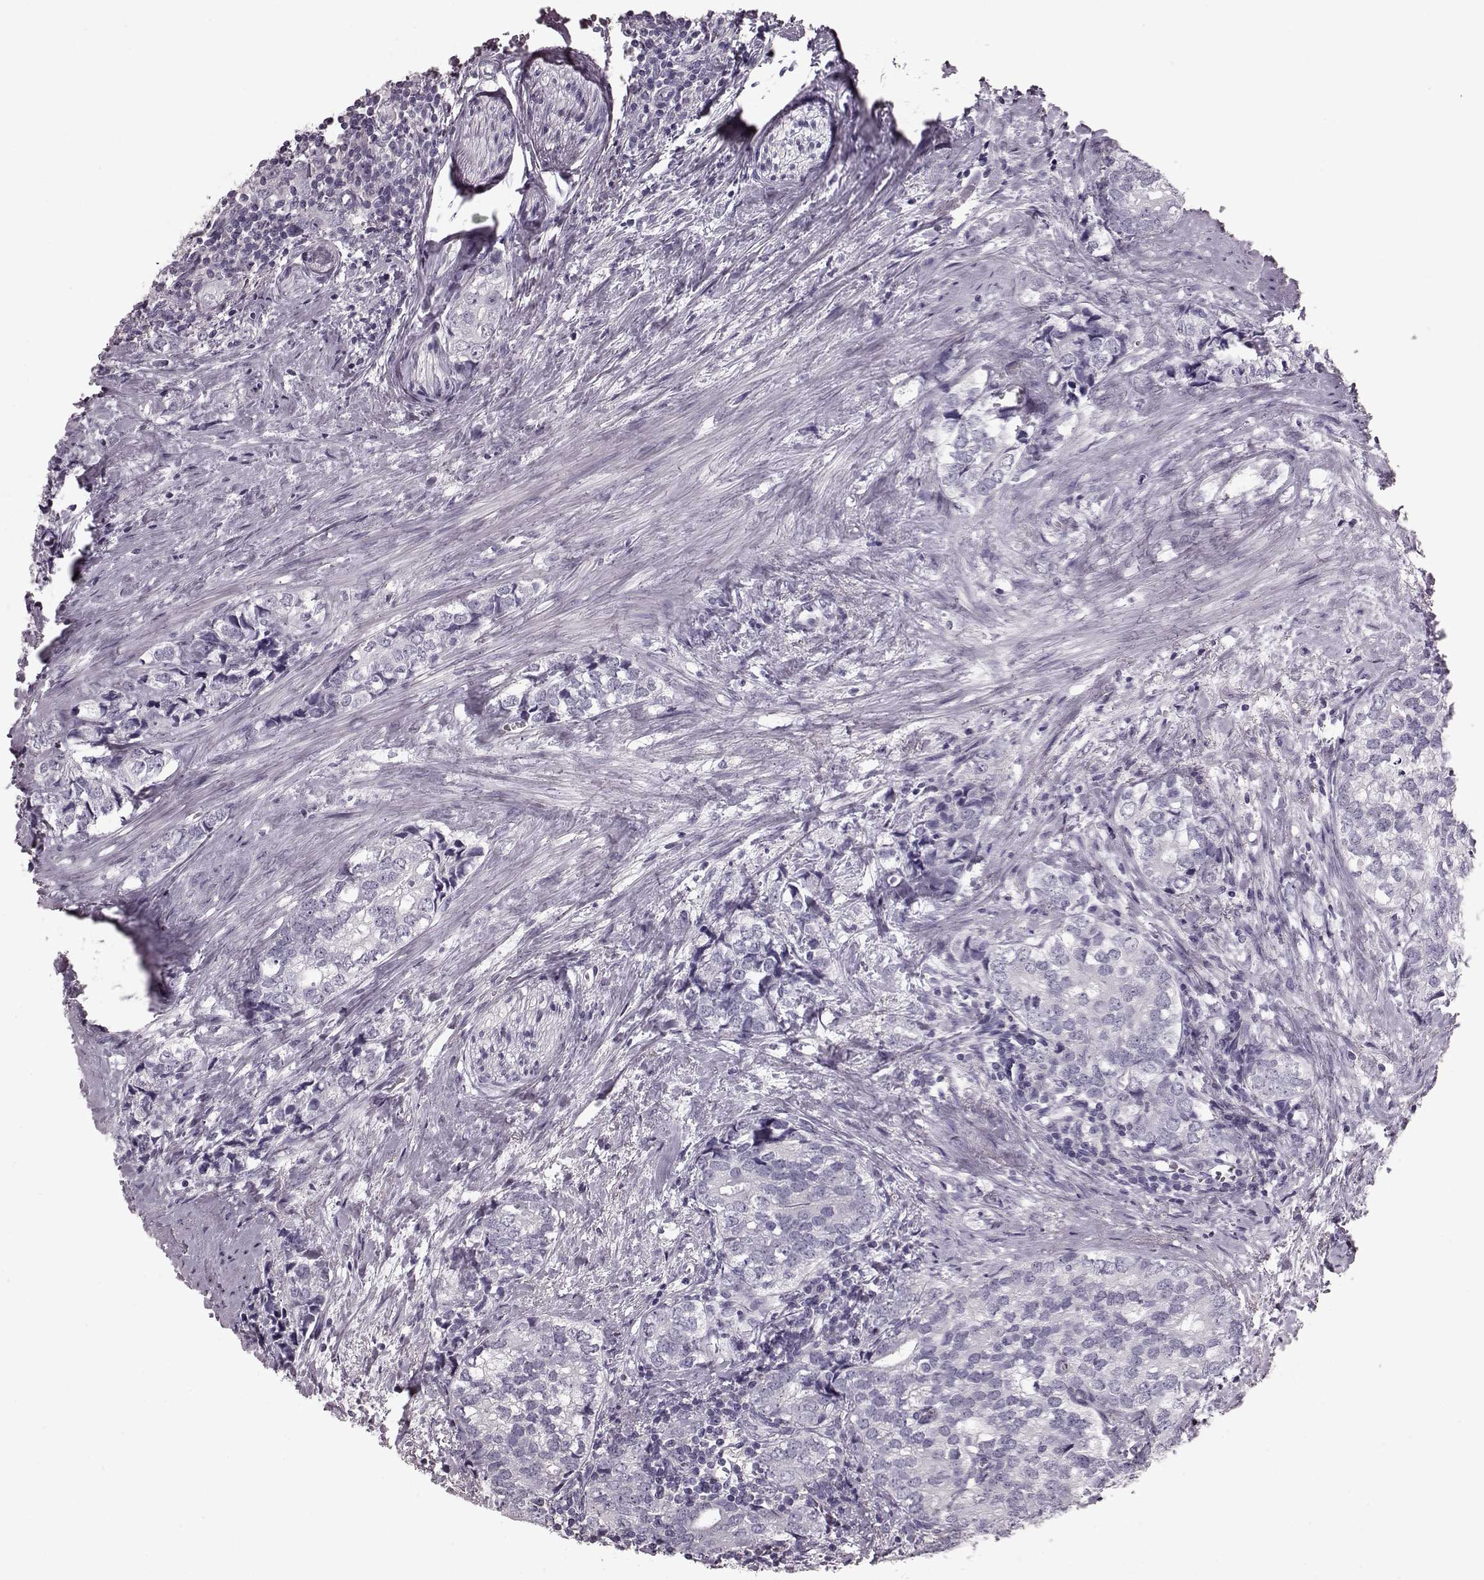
{"staining": {"intensity": "negative", "quantity": "none", "location": "none"}, "tissue": "prostate cancer", "cell_type": "Tumor cells", "image_type": "cancer", "snomed": [{"axis": "morphology", "description": "Adenocarcinoma, NOS"}, {"axis": "topography", "description": "Prostate and seminal vesicle, NOS"}], "caption": "Tumor cells show no significant protein staining in adenocarcinoma (prostate).", "gene": "CRYBA2", "patient": {"sex": "male", "age": 63}}